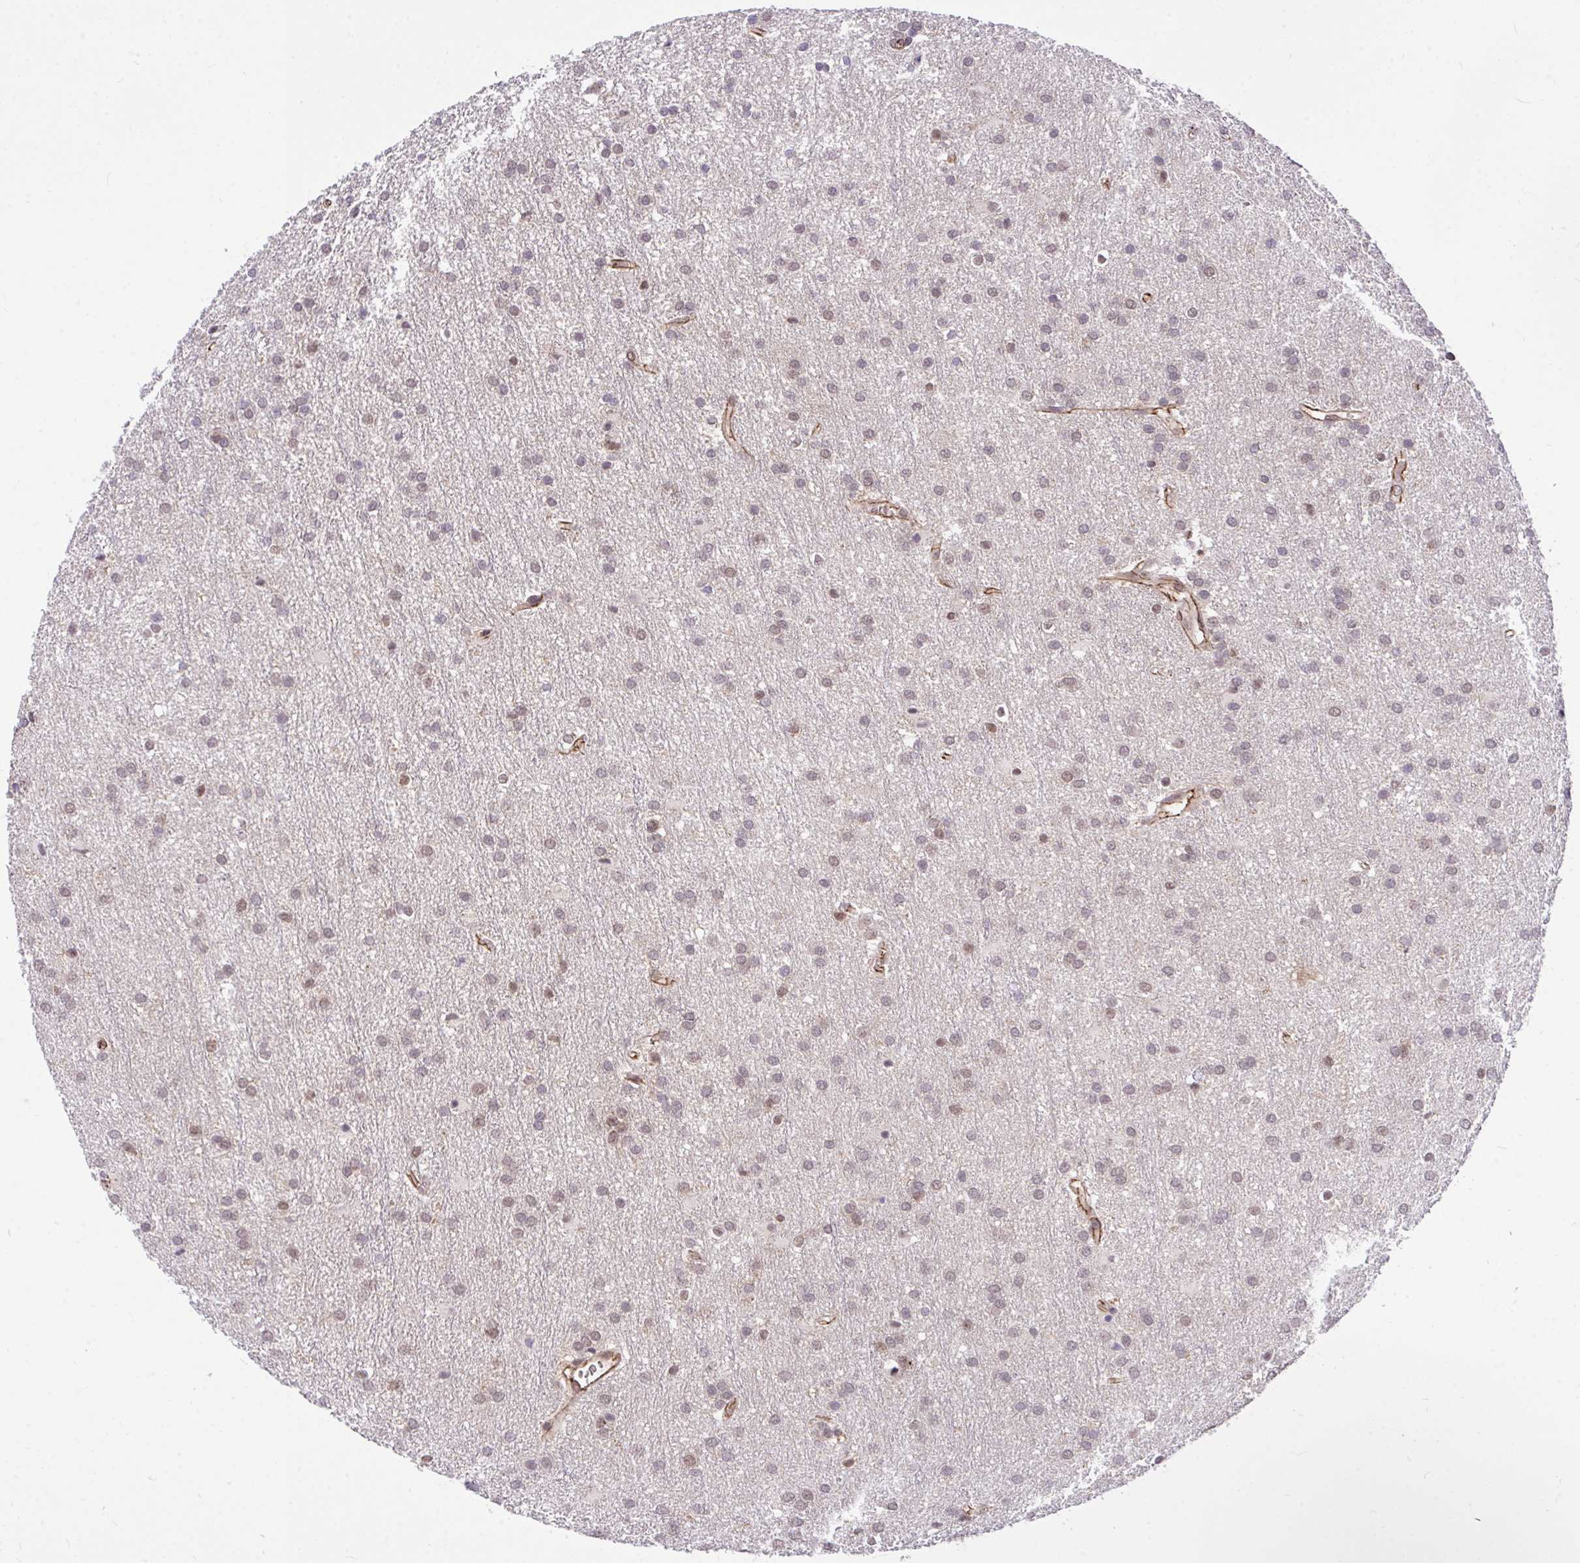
{"staining": {"intensity": "weak", "quantity": "25%-75%", "location": "nuclear"}, "tissue": "glioma", "cell_type": "Tumor cells", "image_type": "cancer", "snomed": [{"axis": "morphology", "description": "Glioma, malignant, Low grade"}, {"axis": "topography", "description": "Brain"}], "caption": "This image displays immunohistochemistry staining of human glioma, with low weak nuclear staining in approximately 25%-75% of tumor cells.", "gene": "PPP1CA", "patient": {"sex": "female", "age": 32}}